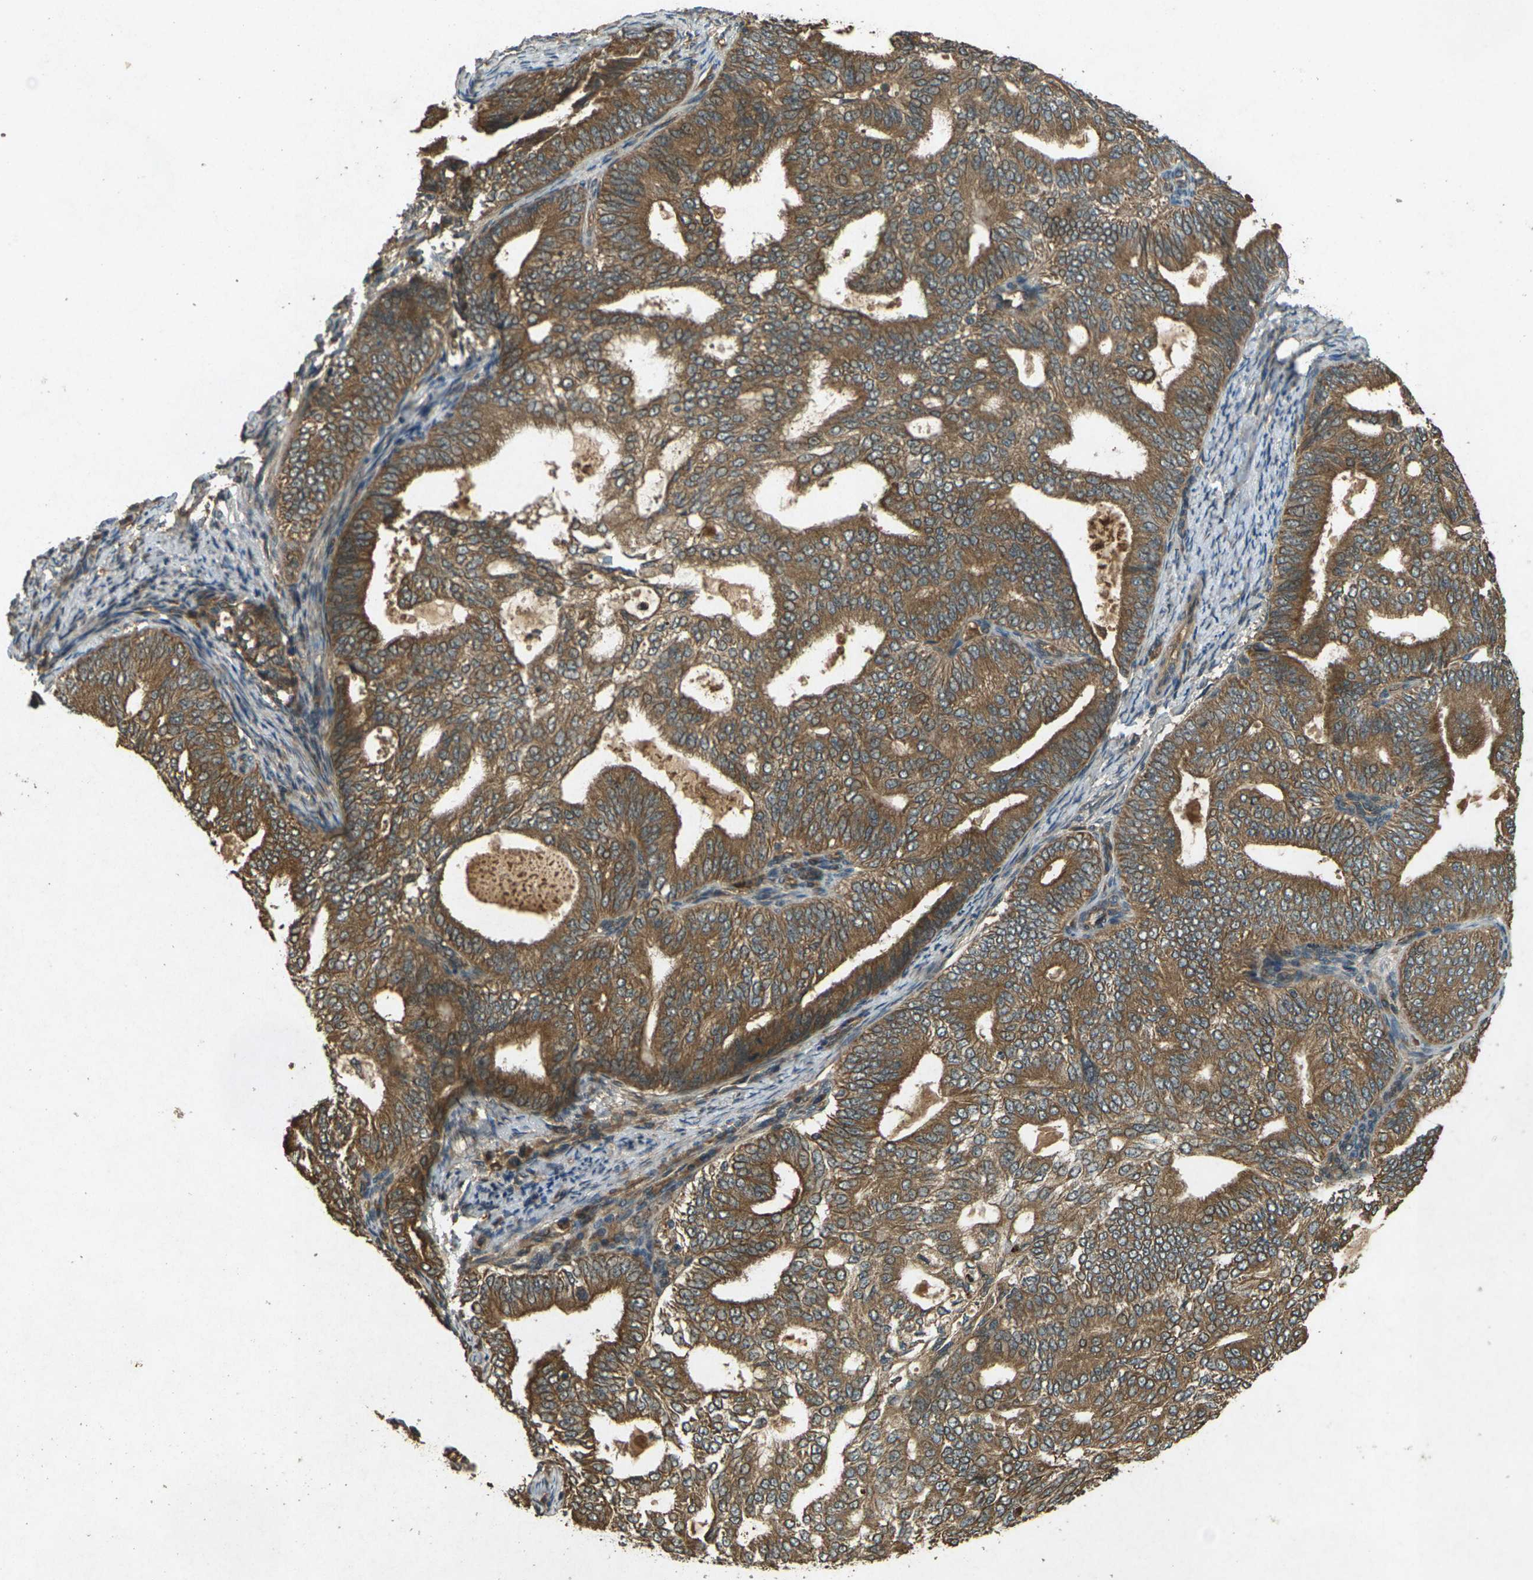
{"staining": {"intensity": "strong", "quantity": ">75%", "location": "cytoplasmic/membranous"}, "tissue": "endometrial cancer", "cell_type": "Tumor cells", "image_type": "cancer", "snomed": [{"axis": "morphology", "description": "Adenocarcinoma, NOS"}, {"axis": "topography", "description": "Endometrium"}], "caption": "Adenocarcinoma (endometrial) stained for a protein demonstrates strong cytoplasmic/membranous positivity in tumor cells. (DAB (3,3'-diaminobenzidine) = brown stain, brightfield microscopy at high magnification).", "gene": "TAP1", "patient": {"sex": "female", "age": 58}}